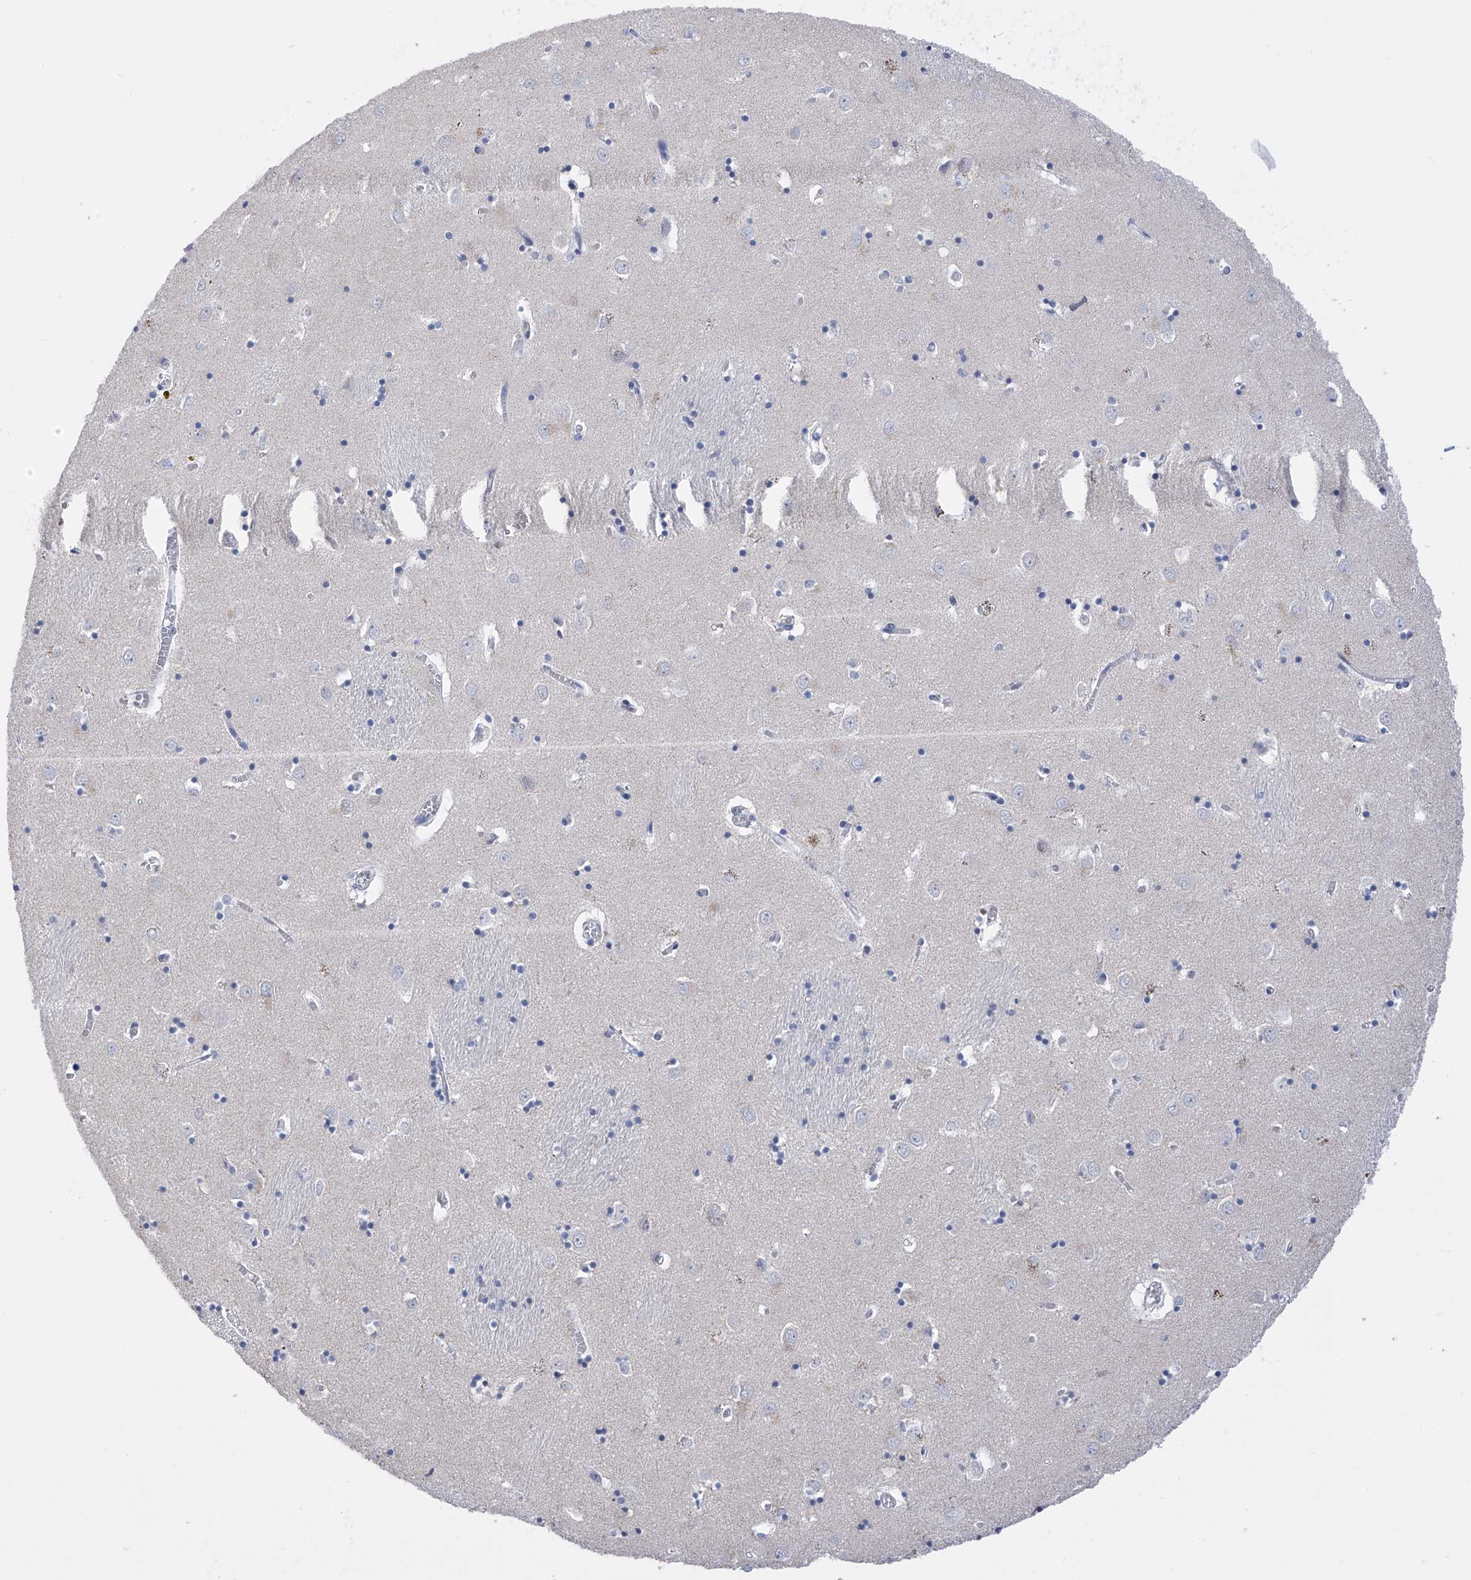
{"staining": {"intensity": "negative", "quantity": "none", "location": "none"}, "tissue": "caudate", "cell_type": "Glial cells", "image_type": "normal", "snomed": [{"axis": "morphology", "description": "Normal tissue, NOS"}, {"axis": "topography", "description": "Lateral ventricle wall"}], "caption": "A high-resolution image shows IHC staining of normal caudate, which displays no significant expression in glial cells. Brightfield microscopy of IHC stained with DAB (3,3'-diaminobenzidine) (brown) and hematoxylin (blue), captured at high magnification.", "gene": "SLCO4A1", "patient": {"sex": "male", "age": 70}}